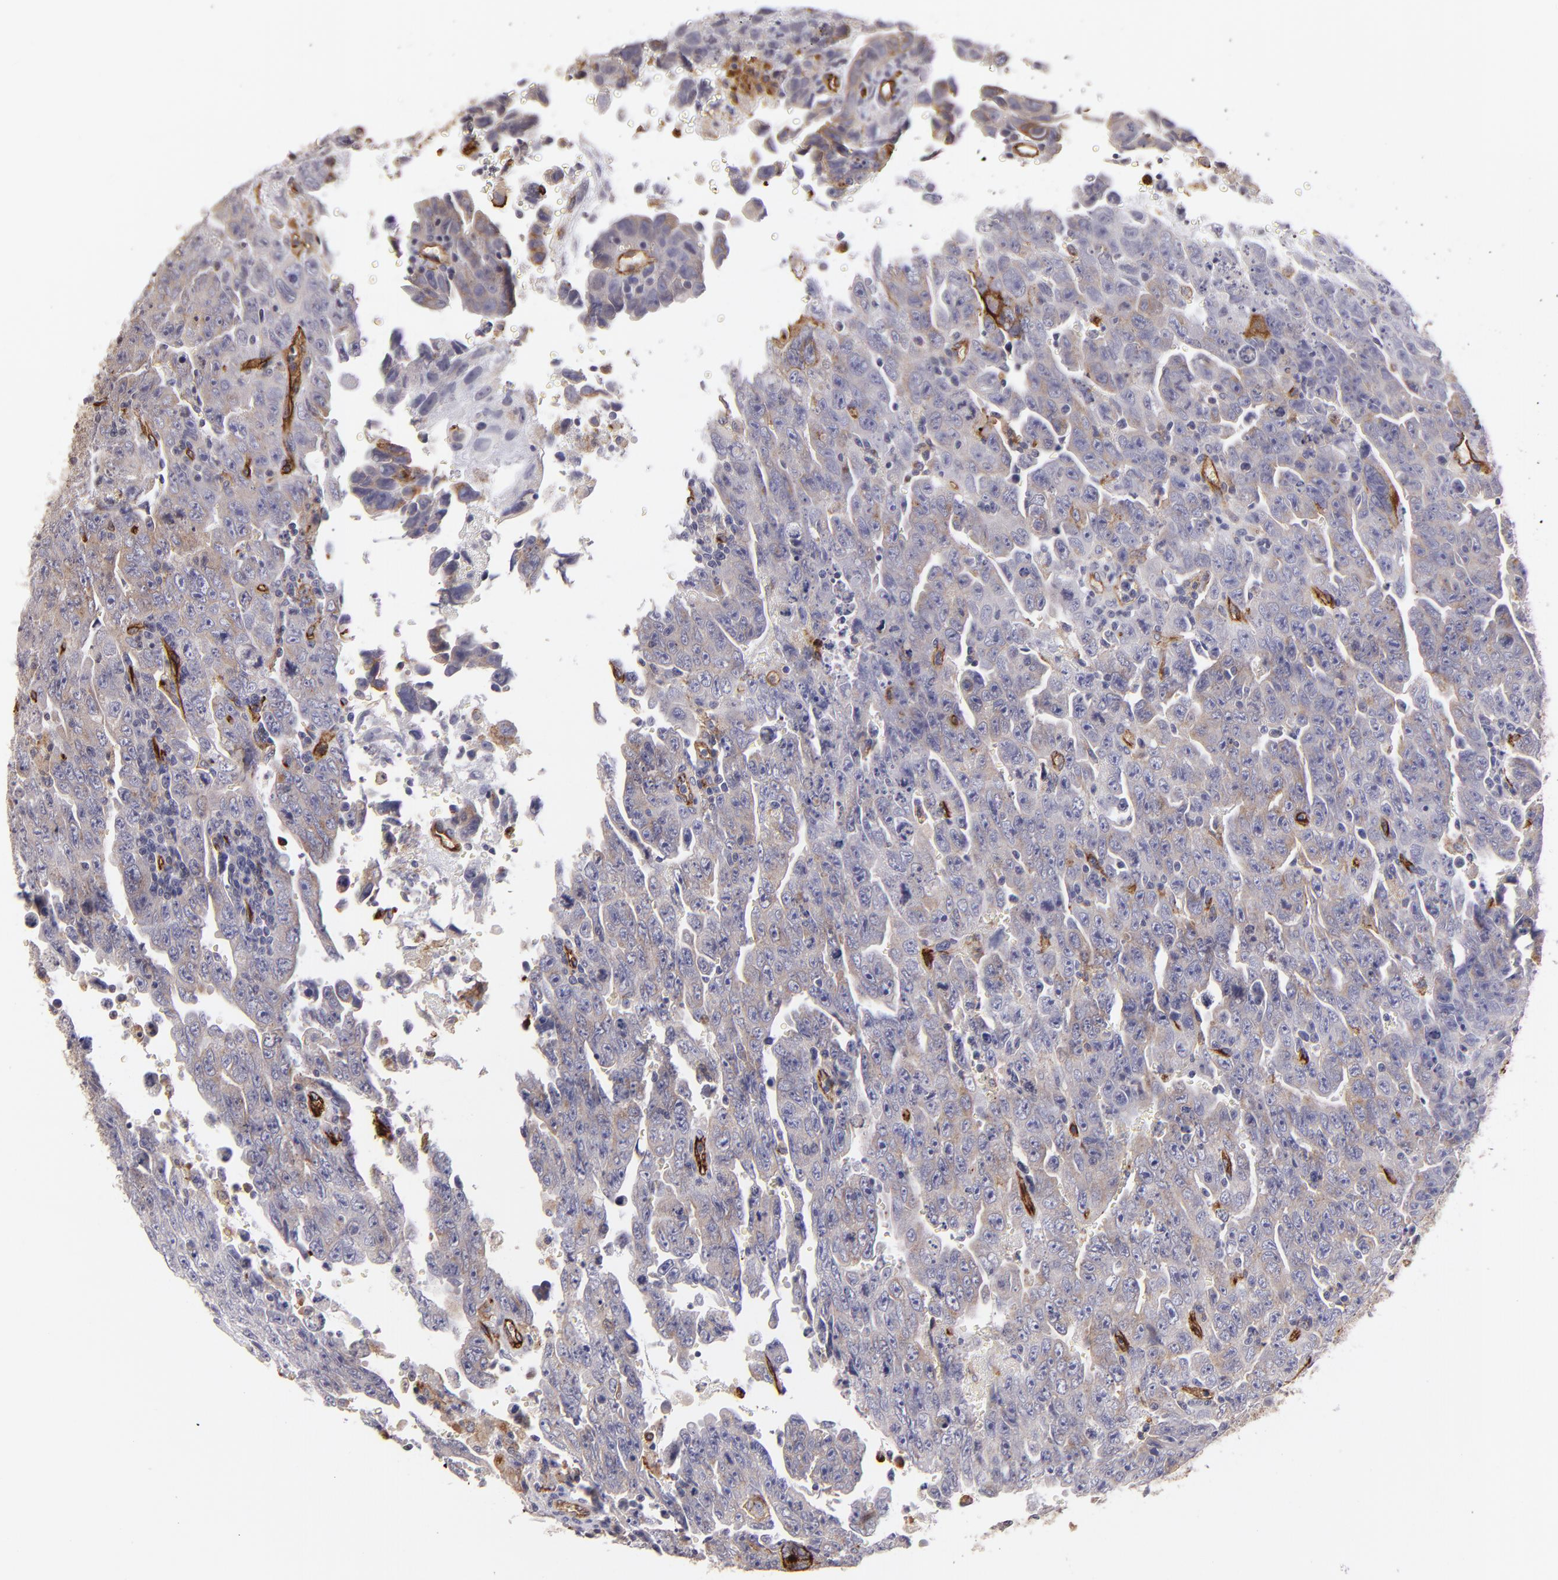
{"staining": {"intensity": "negative", "quantity": "none", "location": "none"}, "tissue": "testis cancer", "cell_type": "Tumor cells", "image_type": "cancer", "snomed": [{"axis": "morphology", "description": "Carcinoma, Embryonal, NOS"}, {"axis": "topography", "description": "Testis"}], "caption": "This is an immunohistochemistry (IHC) micrograph of human testis cancer. There is no positivity in tumor cells.", "gene": "DYSF", "patient": {"sex": "male", "age": 28}}